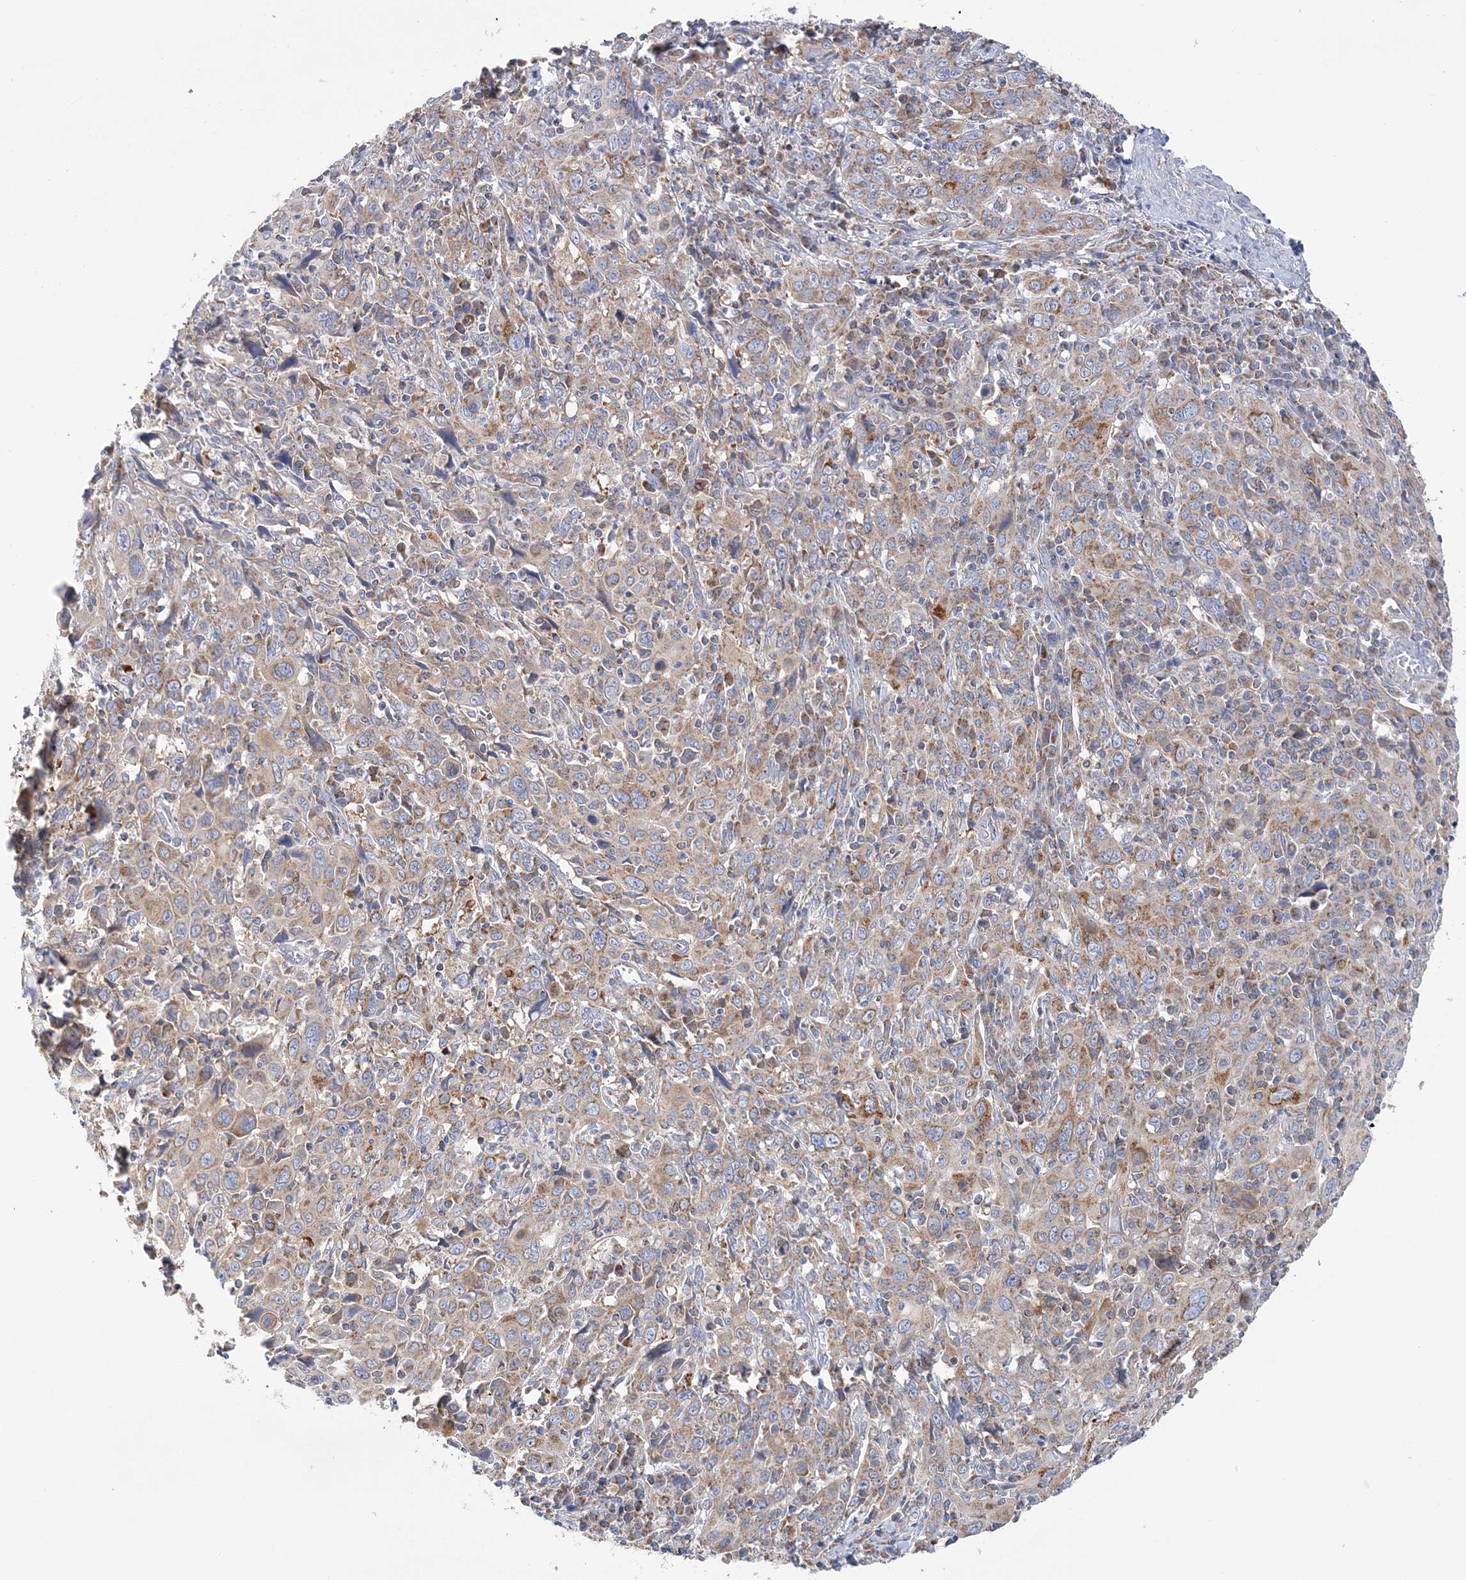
{"staining": {"intensity": "moderate", "quantity": "<25%", "location": "cytoplasmic/membranous"}, "tissue": "cervical cancer", "cell_type": "Tumor cells", "image_type": "cancer", "snomed": [{"axis": "morphology", "description": "Squamous cell carcinoma, NOS"}, {"axis": "topography", "description": "Cervix"}], "caption": "IHC histopathology image of neoplastic tissue: human squamous cell carcinoma (cervical) stained using immunohistochemistry displays low levels of moderate protein expression localized specifically in the cytoplasmic/membranous of tumor cells, appearing as a cytoplasmic/membranous brown color.", "gene": "TTC32", "patient": {"sex": "female", "age": 46}}